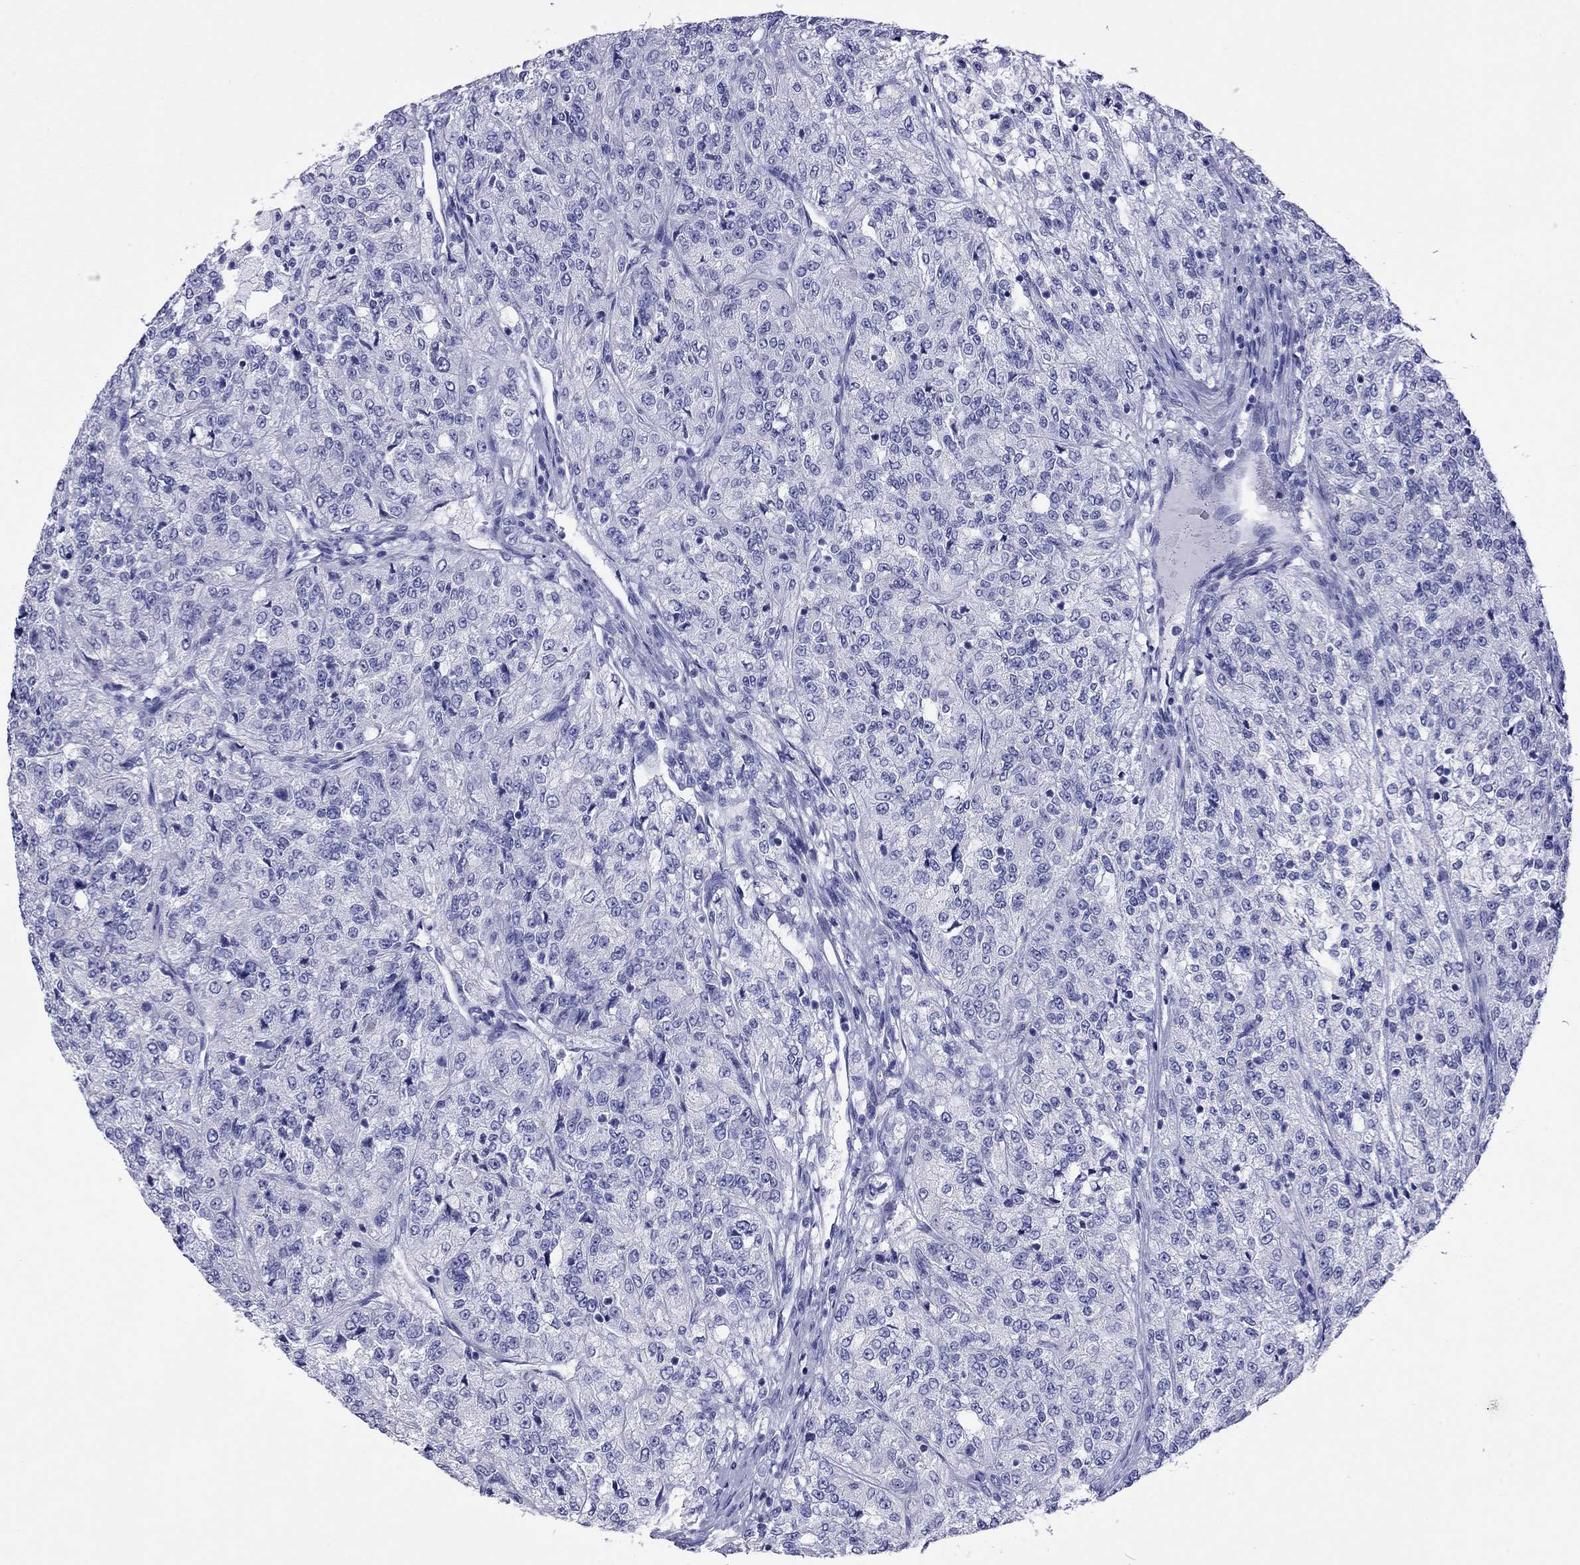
{"staining": {"intensity": "negative", "quantity": "none", "location": "none"}, "tissue": "renal cancer", "cell_type": "Tumor cells", "image_type": "cancer", "snomed": [{"axis": "morphology", "description": "Adenocarcinoma, NOS"}, {"axis": "topography", "description": "Kidney"}], "caption": "Immunohistochemical staining of renal adenocarcinoma reveals no significant positivity in tumor cells.", "gene": "FIGLA", "patient": {"sex": "female", "age": 63}}